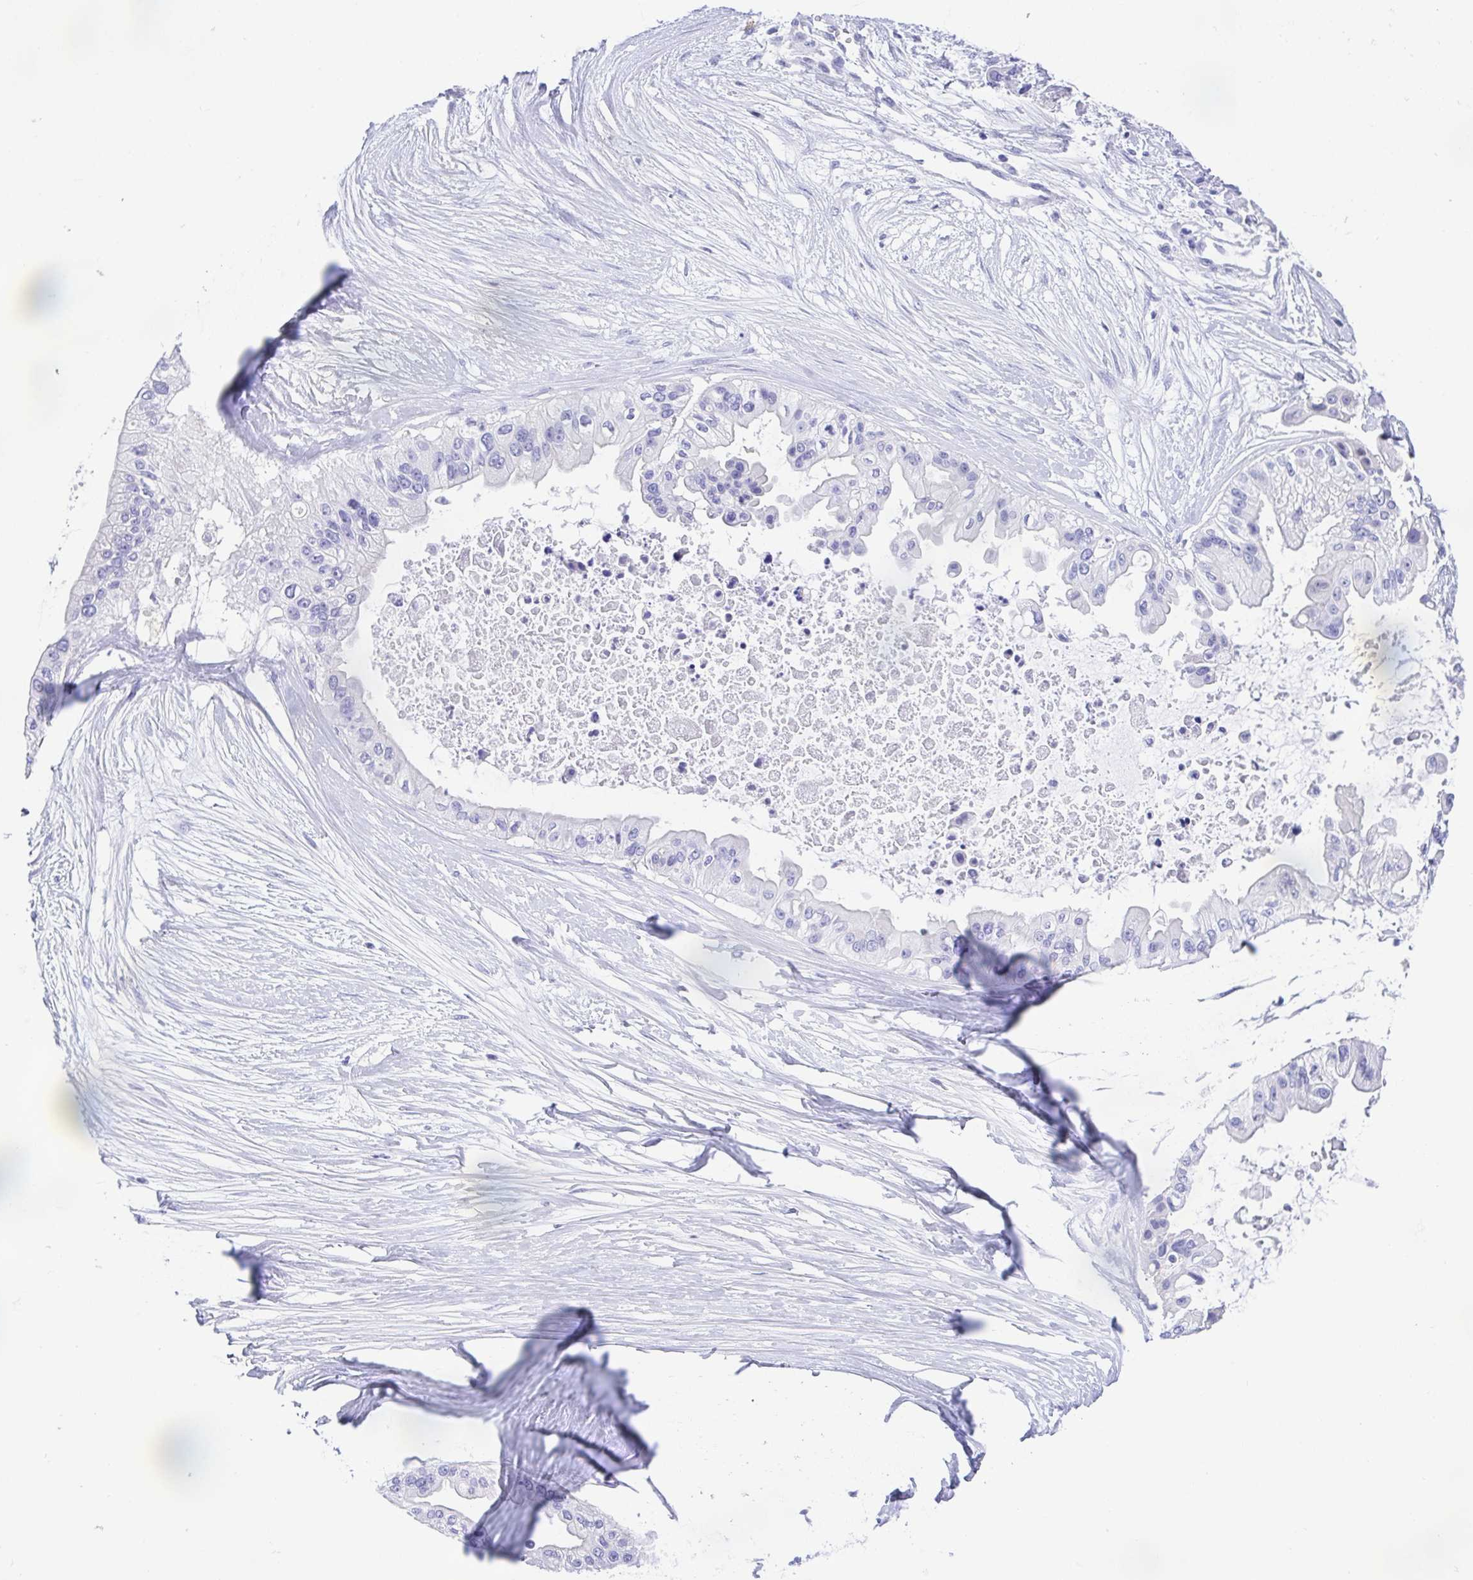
{"staining": {"intensity": "negative", "quantity": "none", "location": "none"}, "tissue": "ovarian cancer", "cell_type": "Tumor cells", "image_type": "cancer", "snomed": [{"axis": "morphology", "description": "Cystadenocarcinoma, serous, NOS"}, {"axis": "topography", "description": "Ovary"}], "caption": "Tumor cells are negative for brown protein staining in ovarian cancer. (DAB immunohistochemistry (IHC) visualized using brightfield microscopy, high magnification).", "gene": "LUZP4", "patient": {"sex": "female", "age": 56}}